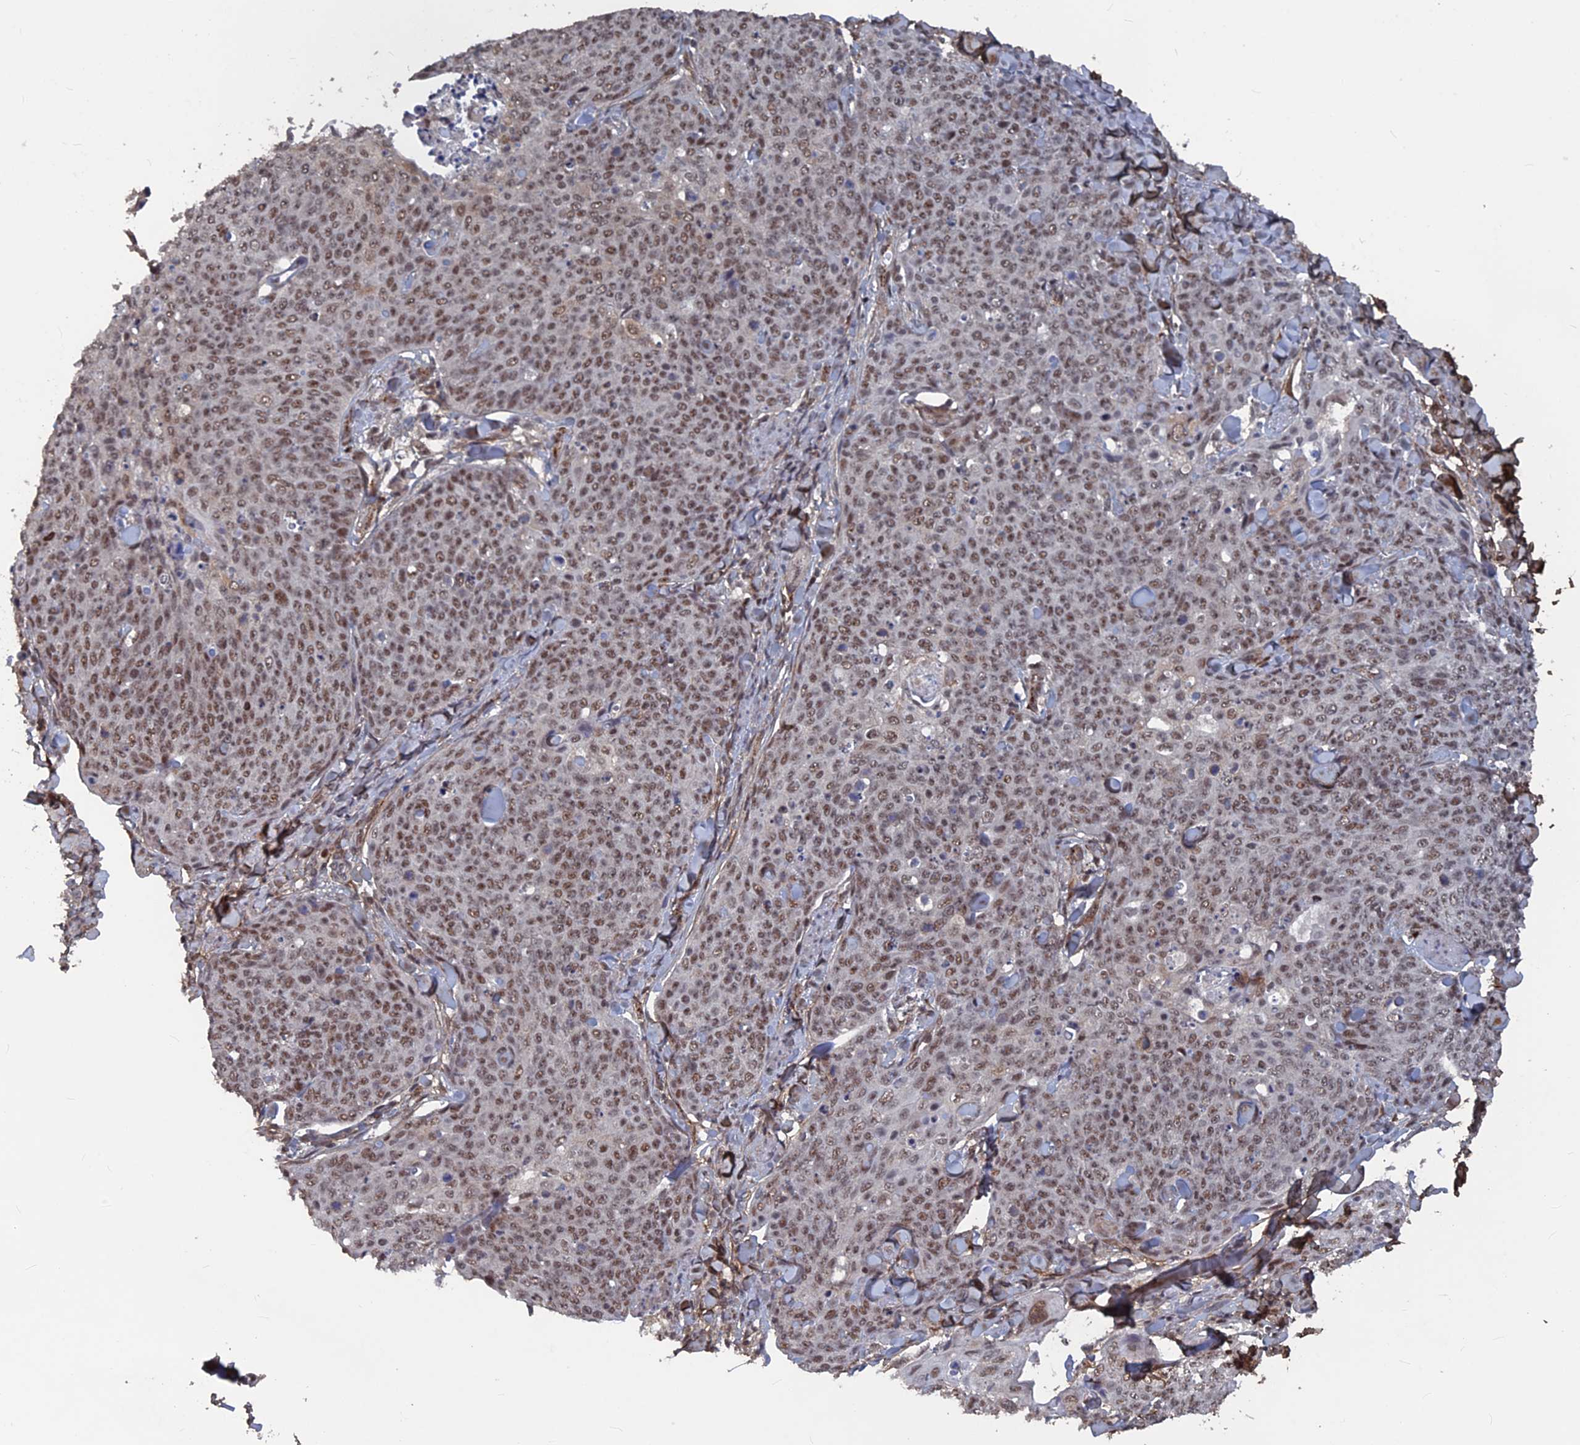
{"staining": {"intensity": "moderate", "quantity": ">75%", "location": "nuclear"}, "tissue": "skin cancer", "cell_type": "Tumor cells", "image_type": "cancer", "snomed": [{"axis": "morphology", "description": "Squamous cell carcinoma, NOS"}, {"axis": "topography", "description": "Skin"}, {"axis": "topography", "description": "Vulva"}], "caption": "This is an image of IHC staining of skin squamous cell carcinoma, which shows moderate staining in the nuclear of tumor cells.", "gene": "SH3D21", "patient": {"sex": "female", "age": 85}}